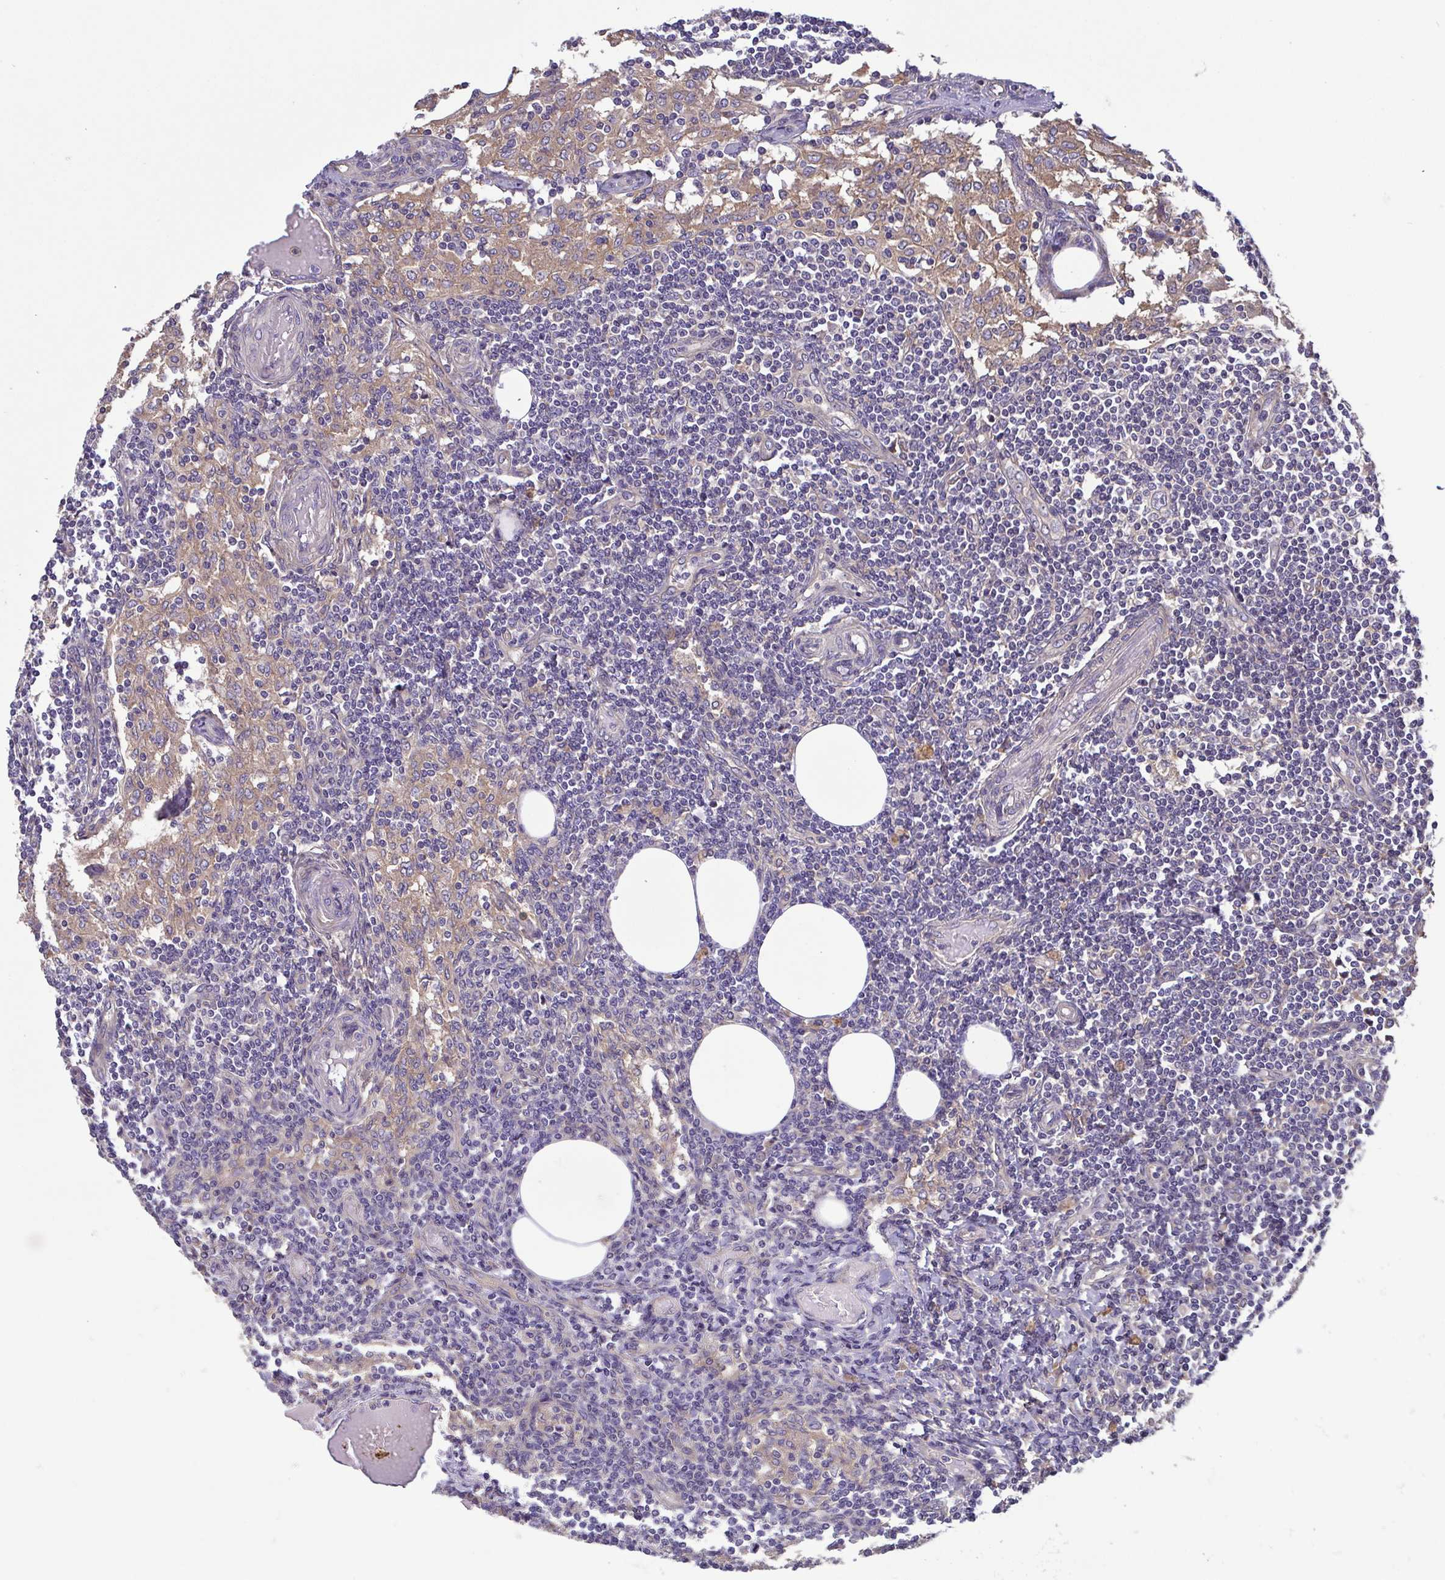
{"staining": {"intensity": "weak", "quantity": "<25%", "location": "nuclear"}, "tissue": "lymph node", "cell_type": "Germinal center cells", "image_type": "normal", "snomed": [{"axis": "morphology", "description": "Normal tissue, NOS"}, {"axis": "topography", "description": "Lymph node"}], "caption": "Immunohistochemistry micrograph of normal lymph node stained for a protein (brown), which exhibits no staining in germinal center cells. Nuclei are stained in blue.", "gene": "LMF2", "patient": {"sex": "female", "age": 69}}